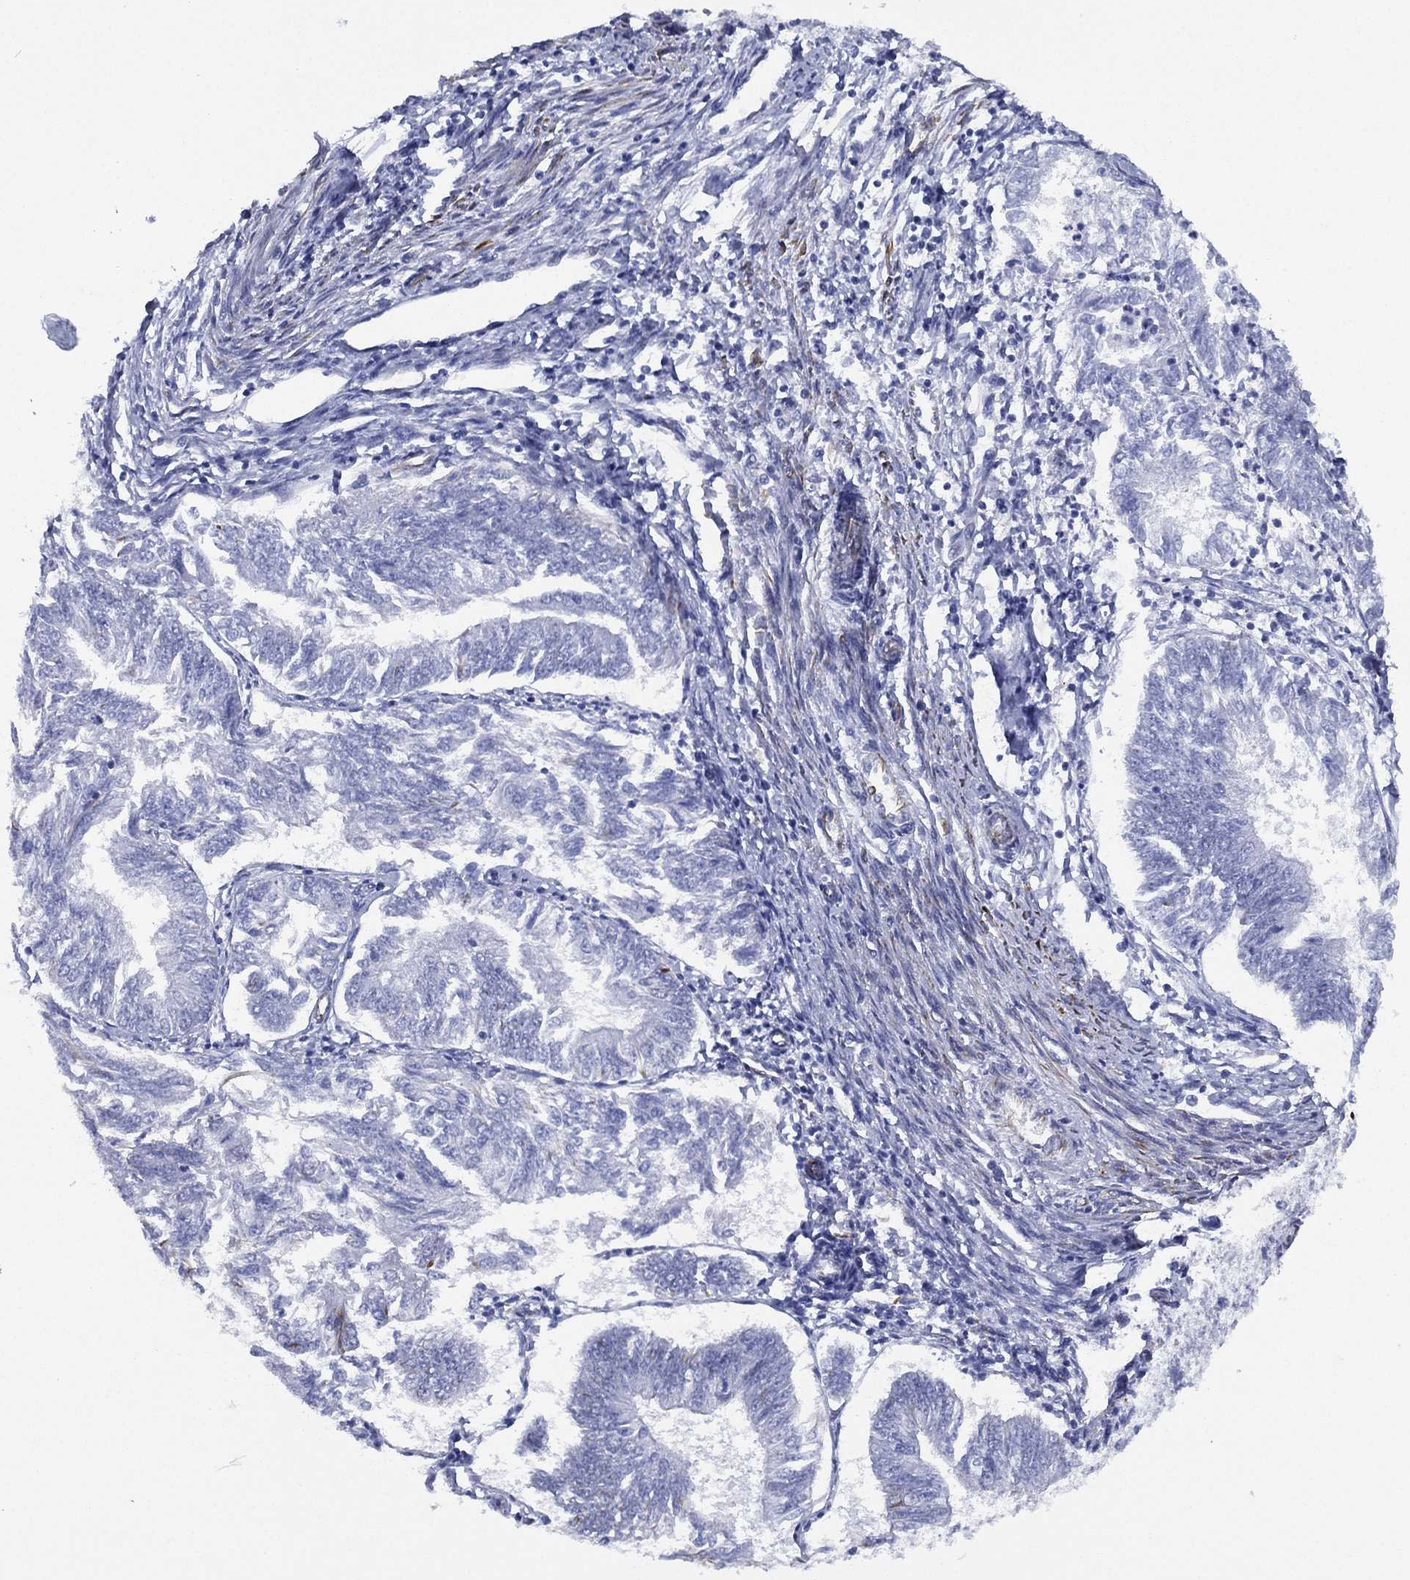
{"staining": {"intensity": "negative", "quantity": "none", "location": "none"}, "tissue": "endometrial cancer", "cell_type": "Tumor cells", "image_type": "cancer", "snomed": [{"axis": "morphology", "description": "Adenocarcinoma, NOS"}, {"axis": "topography", "description": "Endometrium"}], "caption": "Tumor cells show no significant staining in endometrial cancer.", "gene": "MAS1", "patient": {"sex": "female", "age": 58}}